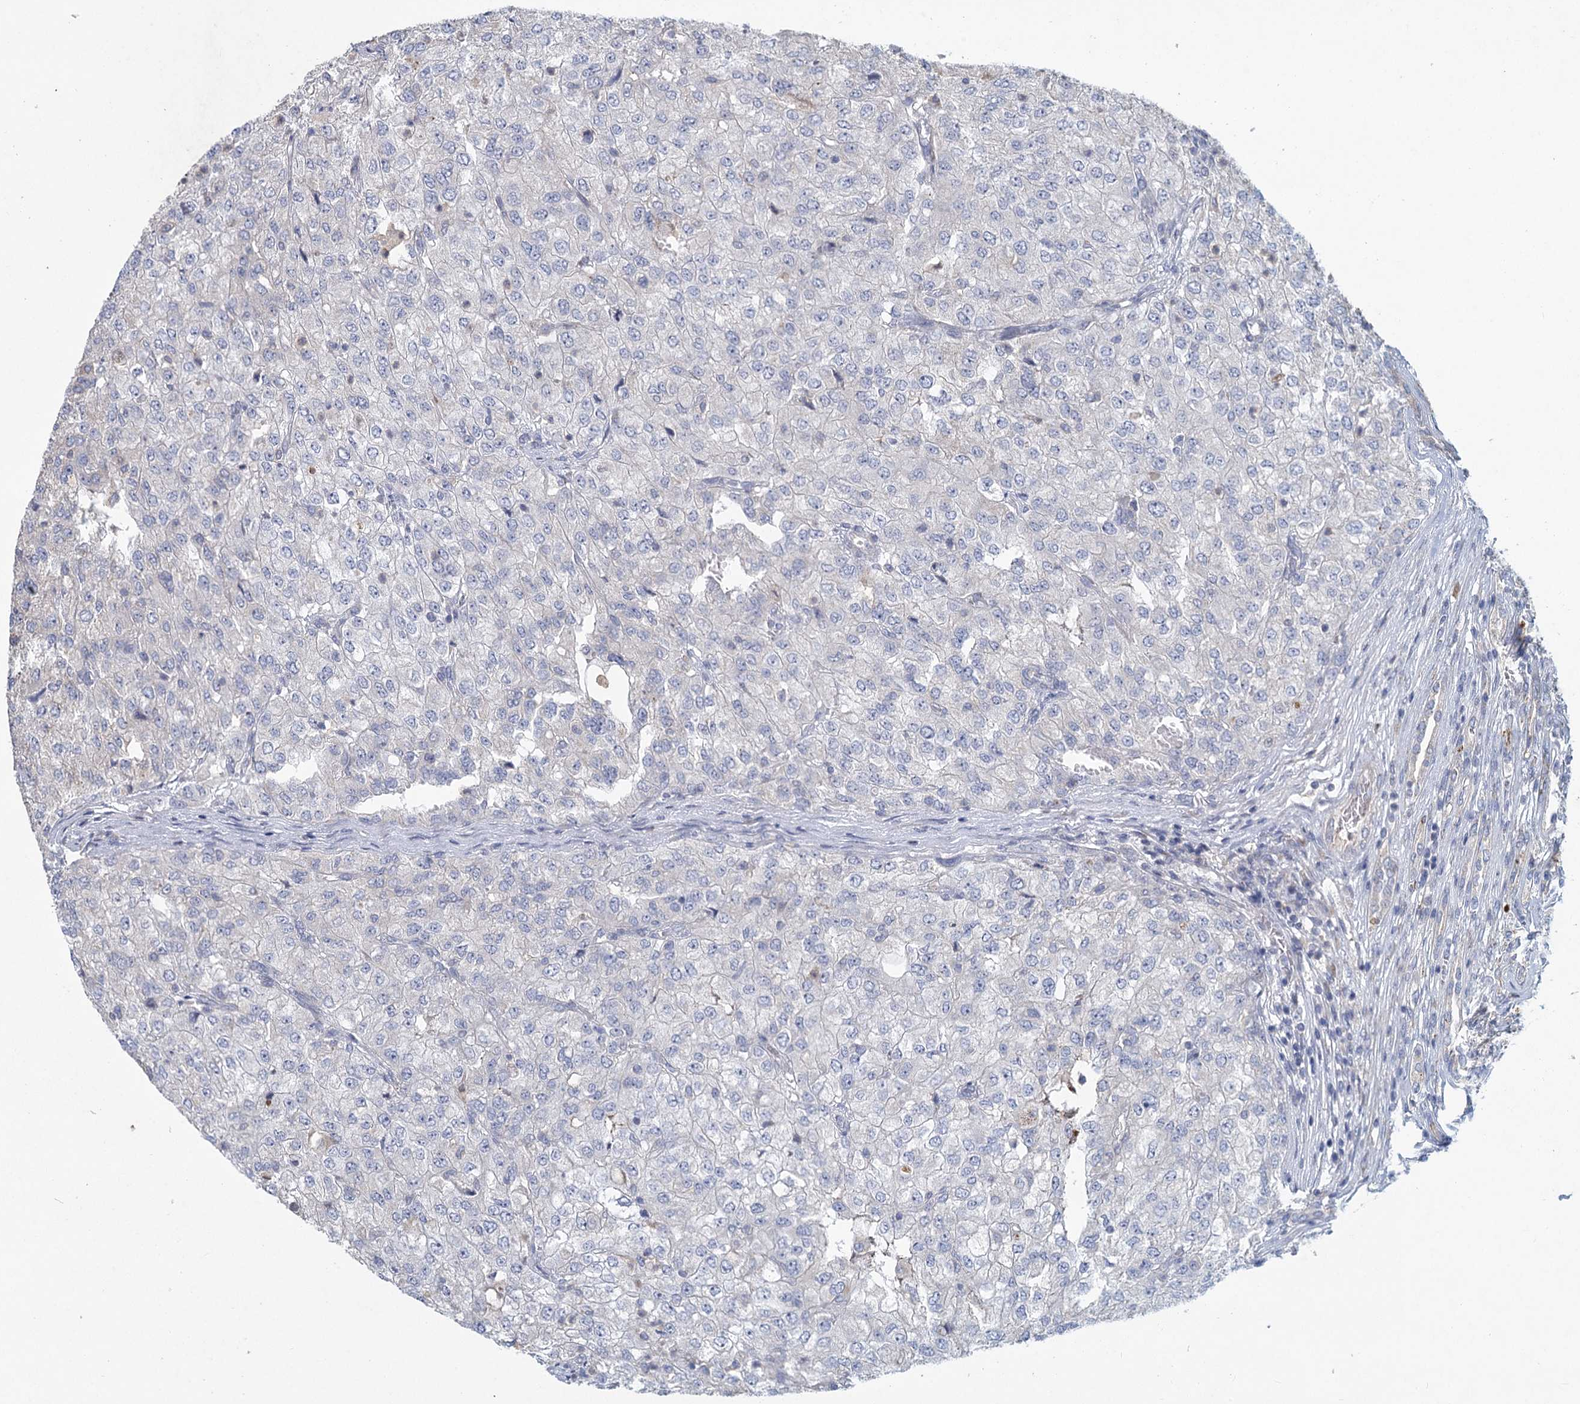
{"staining": {"intensity": "negative", "quantity": "none", "location": "none"}, "tissue": "renal cancer", "cell_type": "Tumor cells", "image_type": "cancer", "snomed": [{"axis": "morphology", "description": "Adenocarcinoma, NOS"}, {"axis": "topography", "description": "Kidney"}], "caption": "Human renal cancer stained for a protein using immunohistochemistry shows no positivity in tumor cells.", "gene": "HES2", "patient": {"sex": "female", "age": 54}}